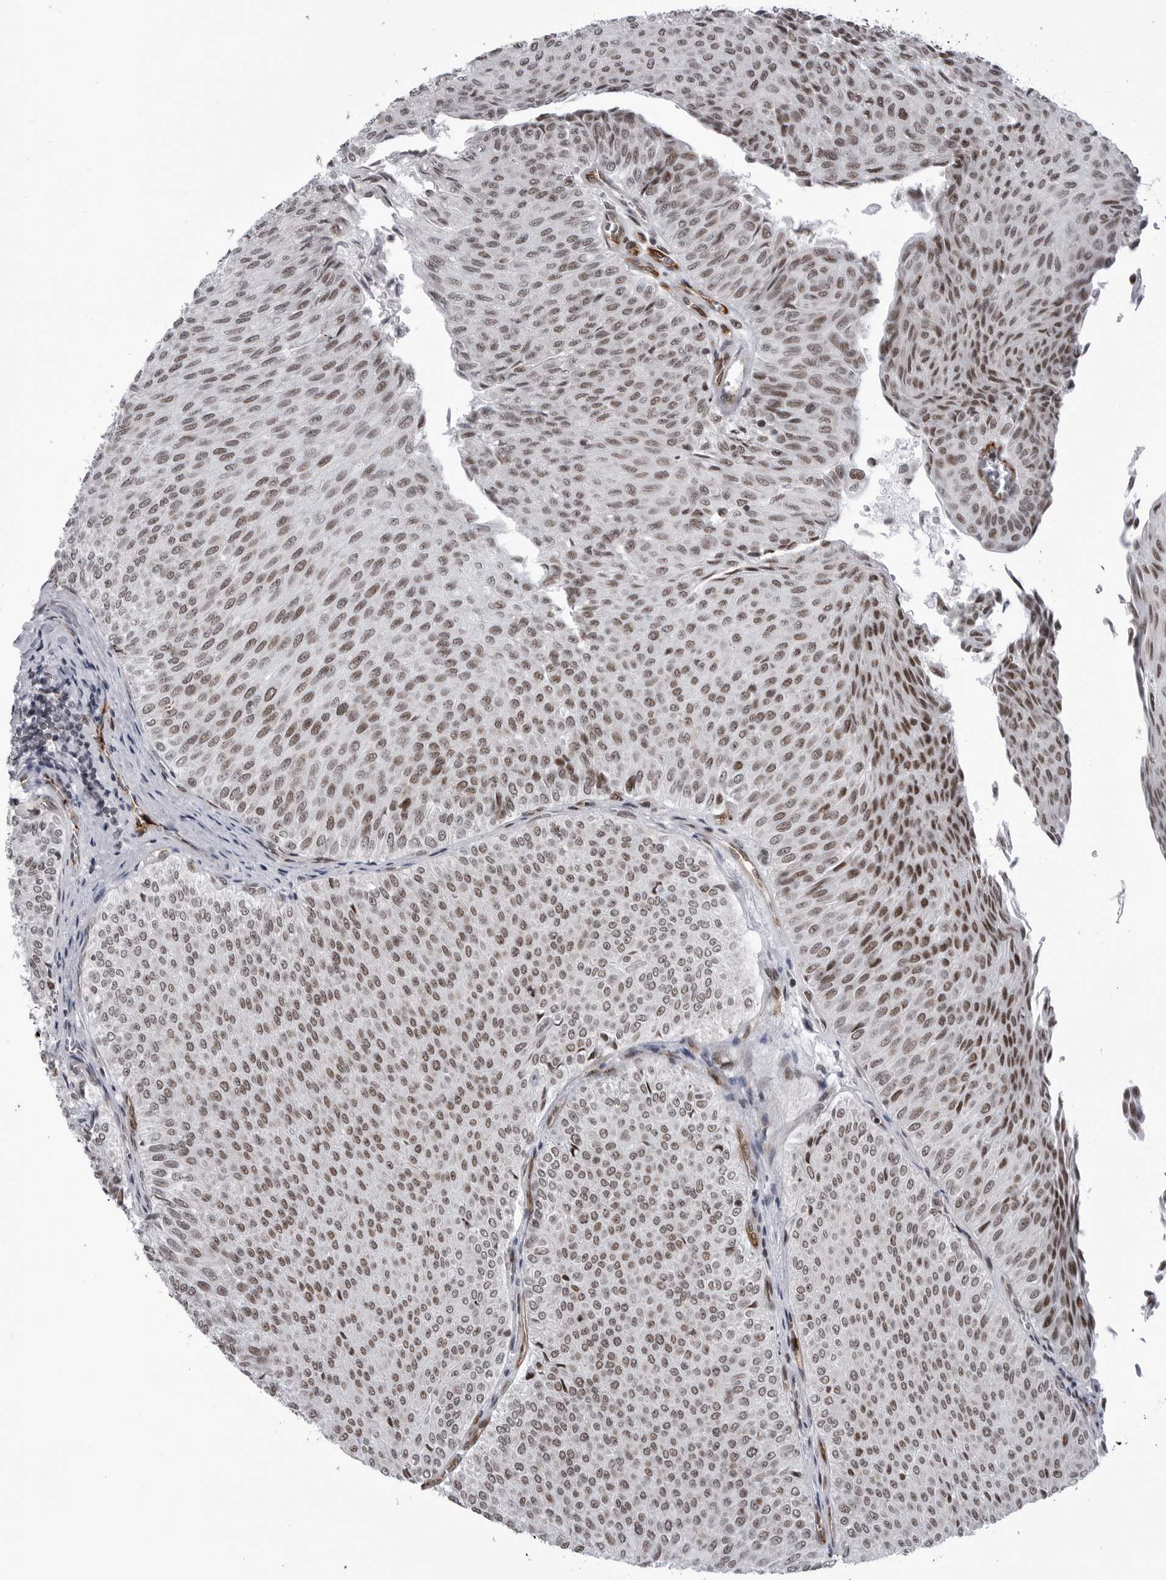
{"staining": {"intensity": "moderate", "quantity": ">75%", "location": "nuclear"}, "tissue": "urothelial cancer", "cell_type": "Tumor cells", "image_type": "cancer", "snomed": [{"axis": "morphology", "description": "Urothelial carcinoma, Low grade"}, {"axis": "topography", "description": "Urinary bladder"}], "caption": "A micrograph showing moderate nuclear positivity in approximately >75% of tumor cells in urothelial cancer, as visualized by brown immunohistochemical staining.", "gene": "RNF26", "patient": {"sex": "male", "age": 78}}